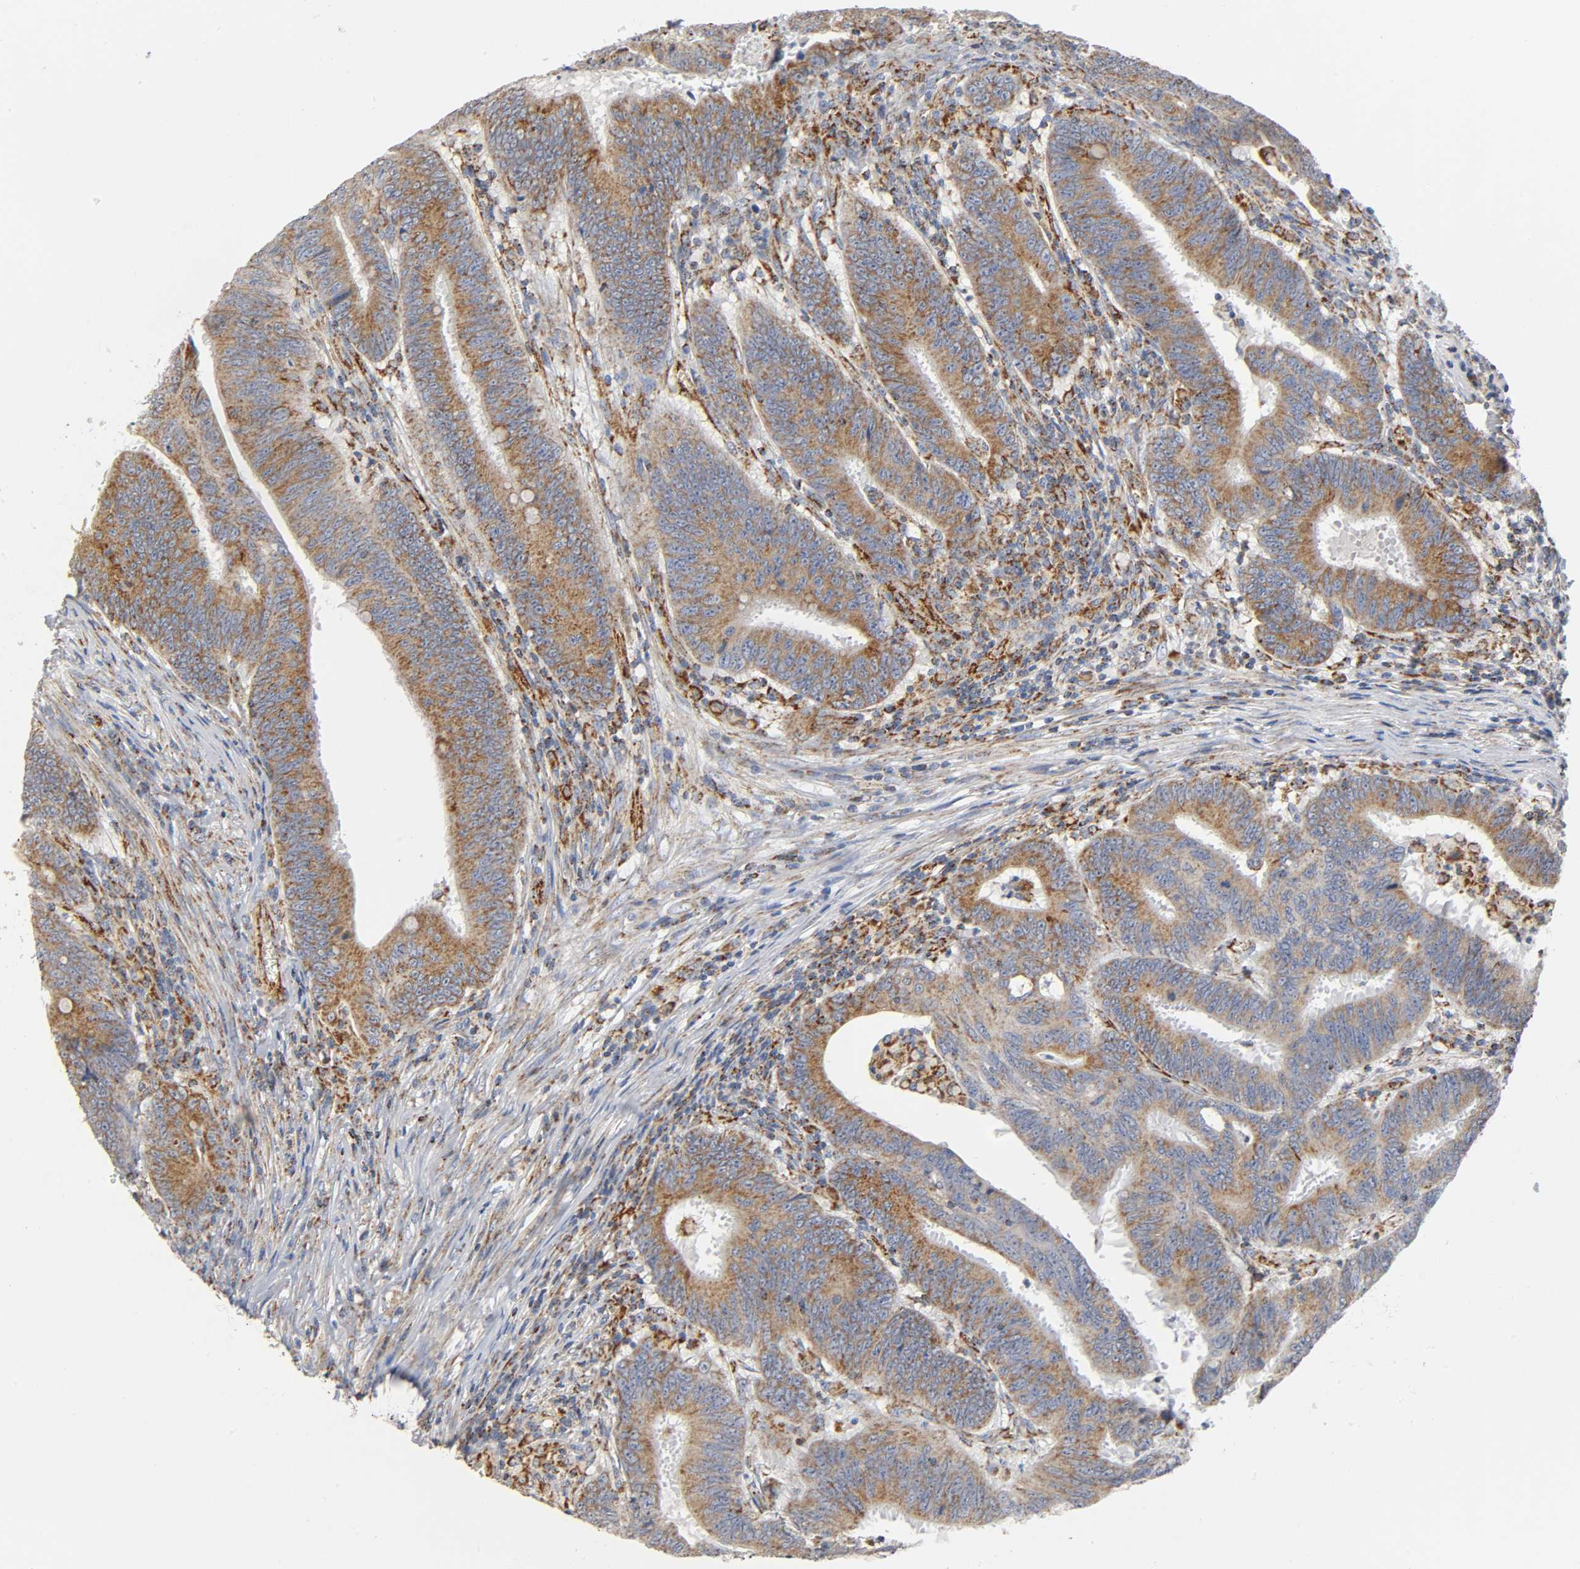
{"staining": {"intensity": "moderate", "quantity": ">75%", "location": "cytoplasmic/membranous"}, "tissue": "colorectal cancer", "cell_type": "Tumor cells", "image_type": "cancer", "snomed": [{"axis": "morphology", "description": "Adenocarcinoma, NOS"}, {"axis": "topography", "description": "Colon"}], "caption": "Immunohistochemistry micrograph of colorectal adenocarcinoma stained for a protein (brown), which shows medium levels of moderate cytoplasmic/membranous positivity in approximately >75% of tumor cells.", "gene": "BAK1", "patient": {"sex": "male", "age": 45}}